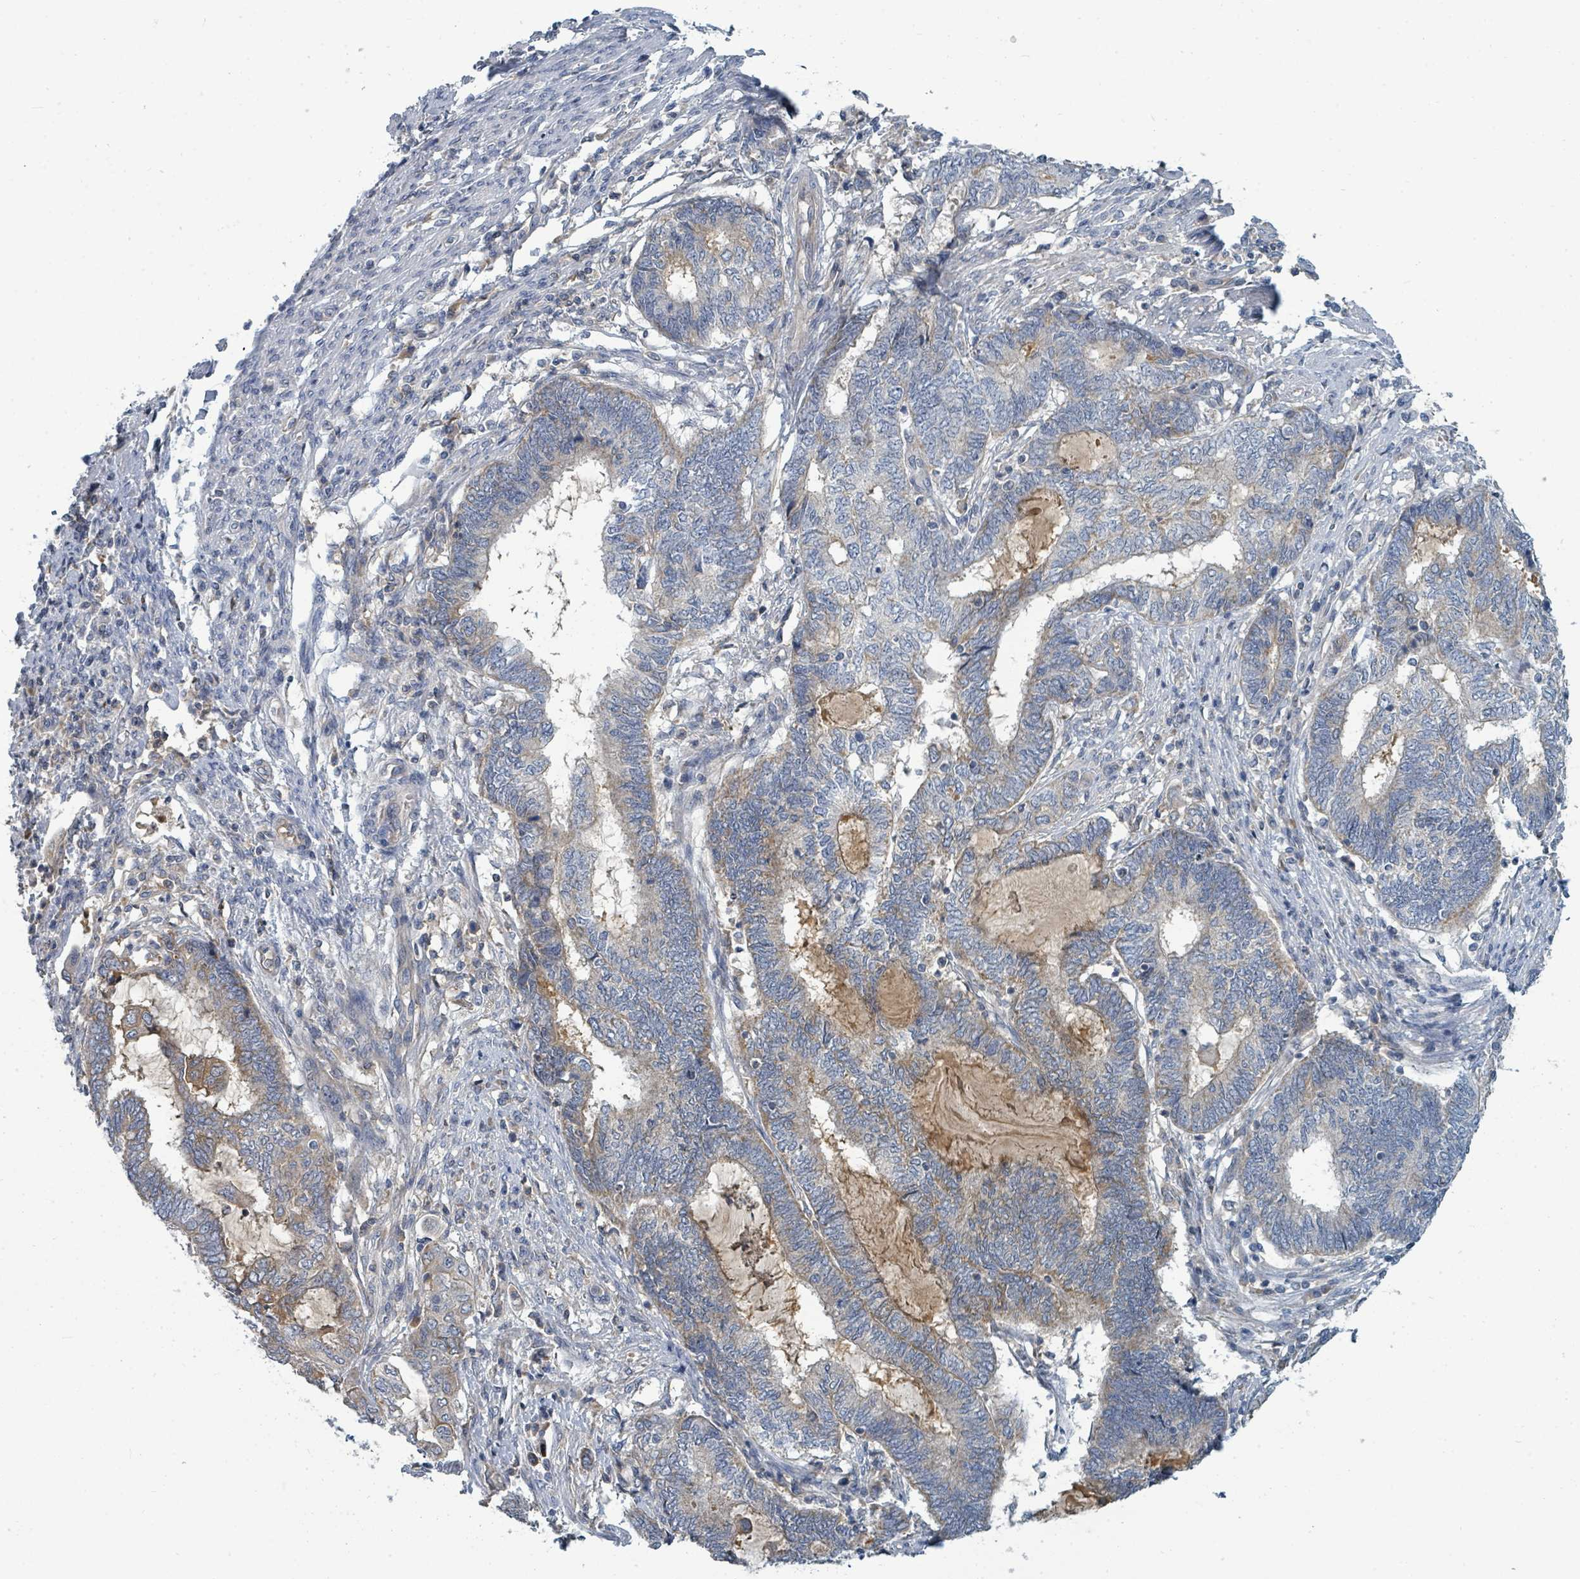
{"staining": {"intensity": "moderate", "quantity": "<25%", "location": "cytoplasmic/membranous"}, "tissue": "endometrial cancer", "cell_type": "Tumor cells", "image_type": "cancer", "snomed": [{"axis": "morphology", "description": "Adenocarcinoma, NOS"}, {"axis": "topography", "description": "Uterus"}, {"axis": "topography", "description": "Endometrium"}], "caption": "IHC (DAB (3,3'-diaminobenzidine)) staining of human endometrial cancer displays moderate cytoplasmic/membranous protein expression in about <25% of tumor cells.", "gene": "SLC25A23", "patient": {"sex": "female", "age": 70}}